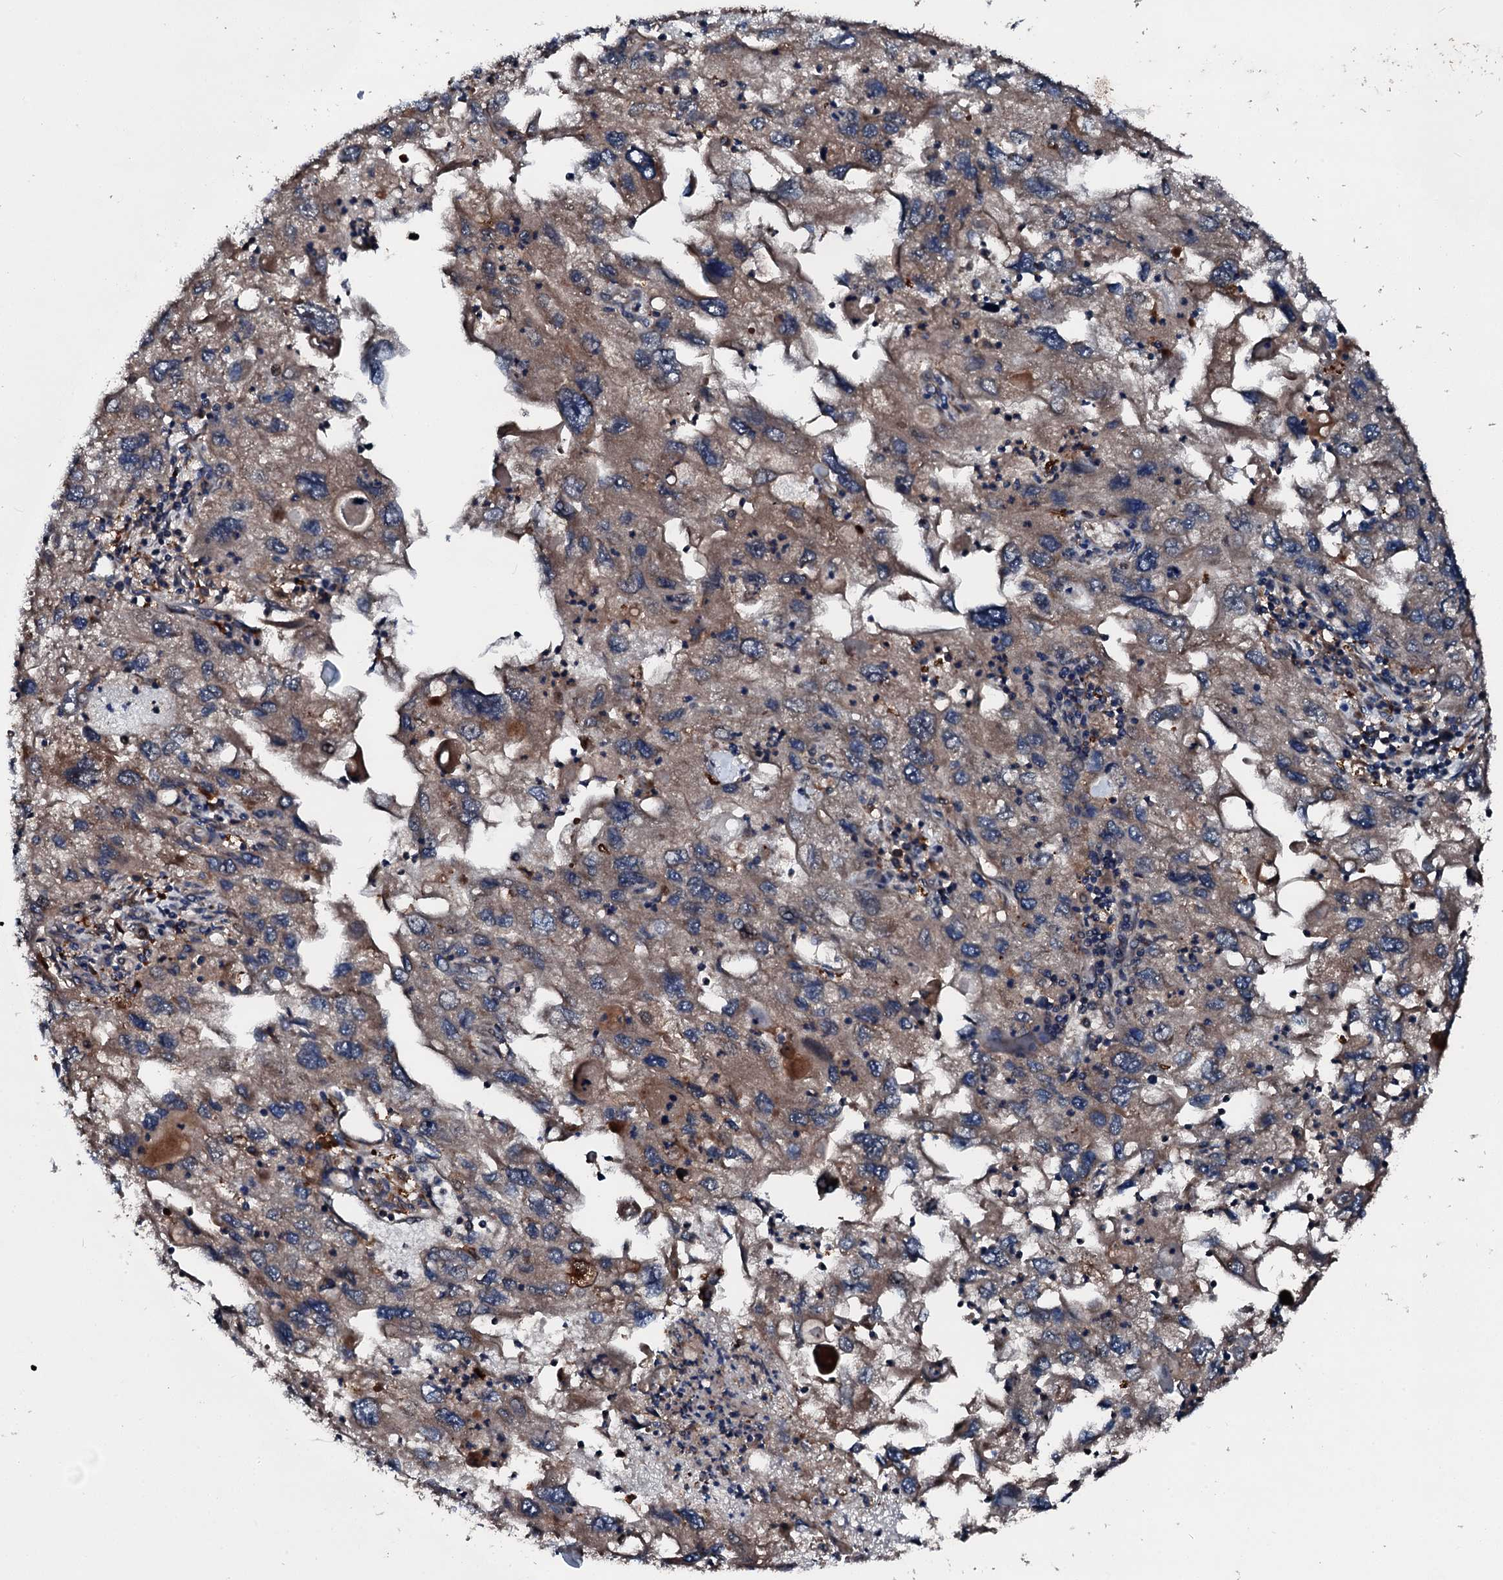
{"staining": {"intensity": "weak", "quantity": "25%-75%", "location": "cytoplasmic/membranous"}, "tissue": "endometrial cancer", "cell_type": "Tumor cells", "image_type": "cancer", "snomed": [{"axis": "morphology", "description": "Adenocarcinoma, NOS"}, {"axis": "topography", "description": "Endometrium"}], "caption": "Endometrial adenocarcinoma stained with IHC demonstrates weak cytoplasmic/membranous expression in about 25%-75% of tumor cells.", "gene": "FGD4", "patient": {"sex": "female", "age": 49}}